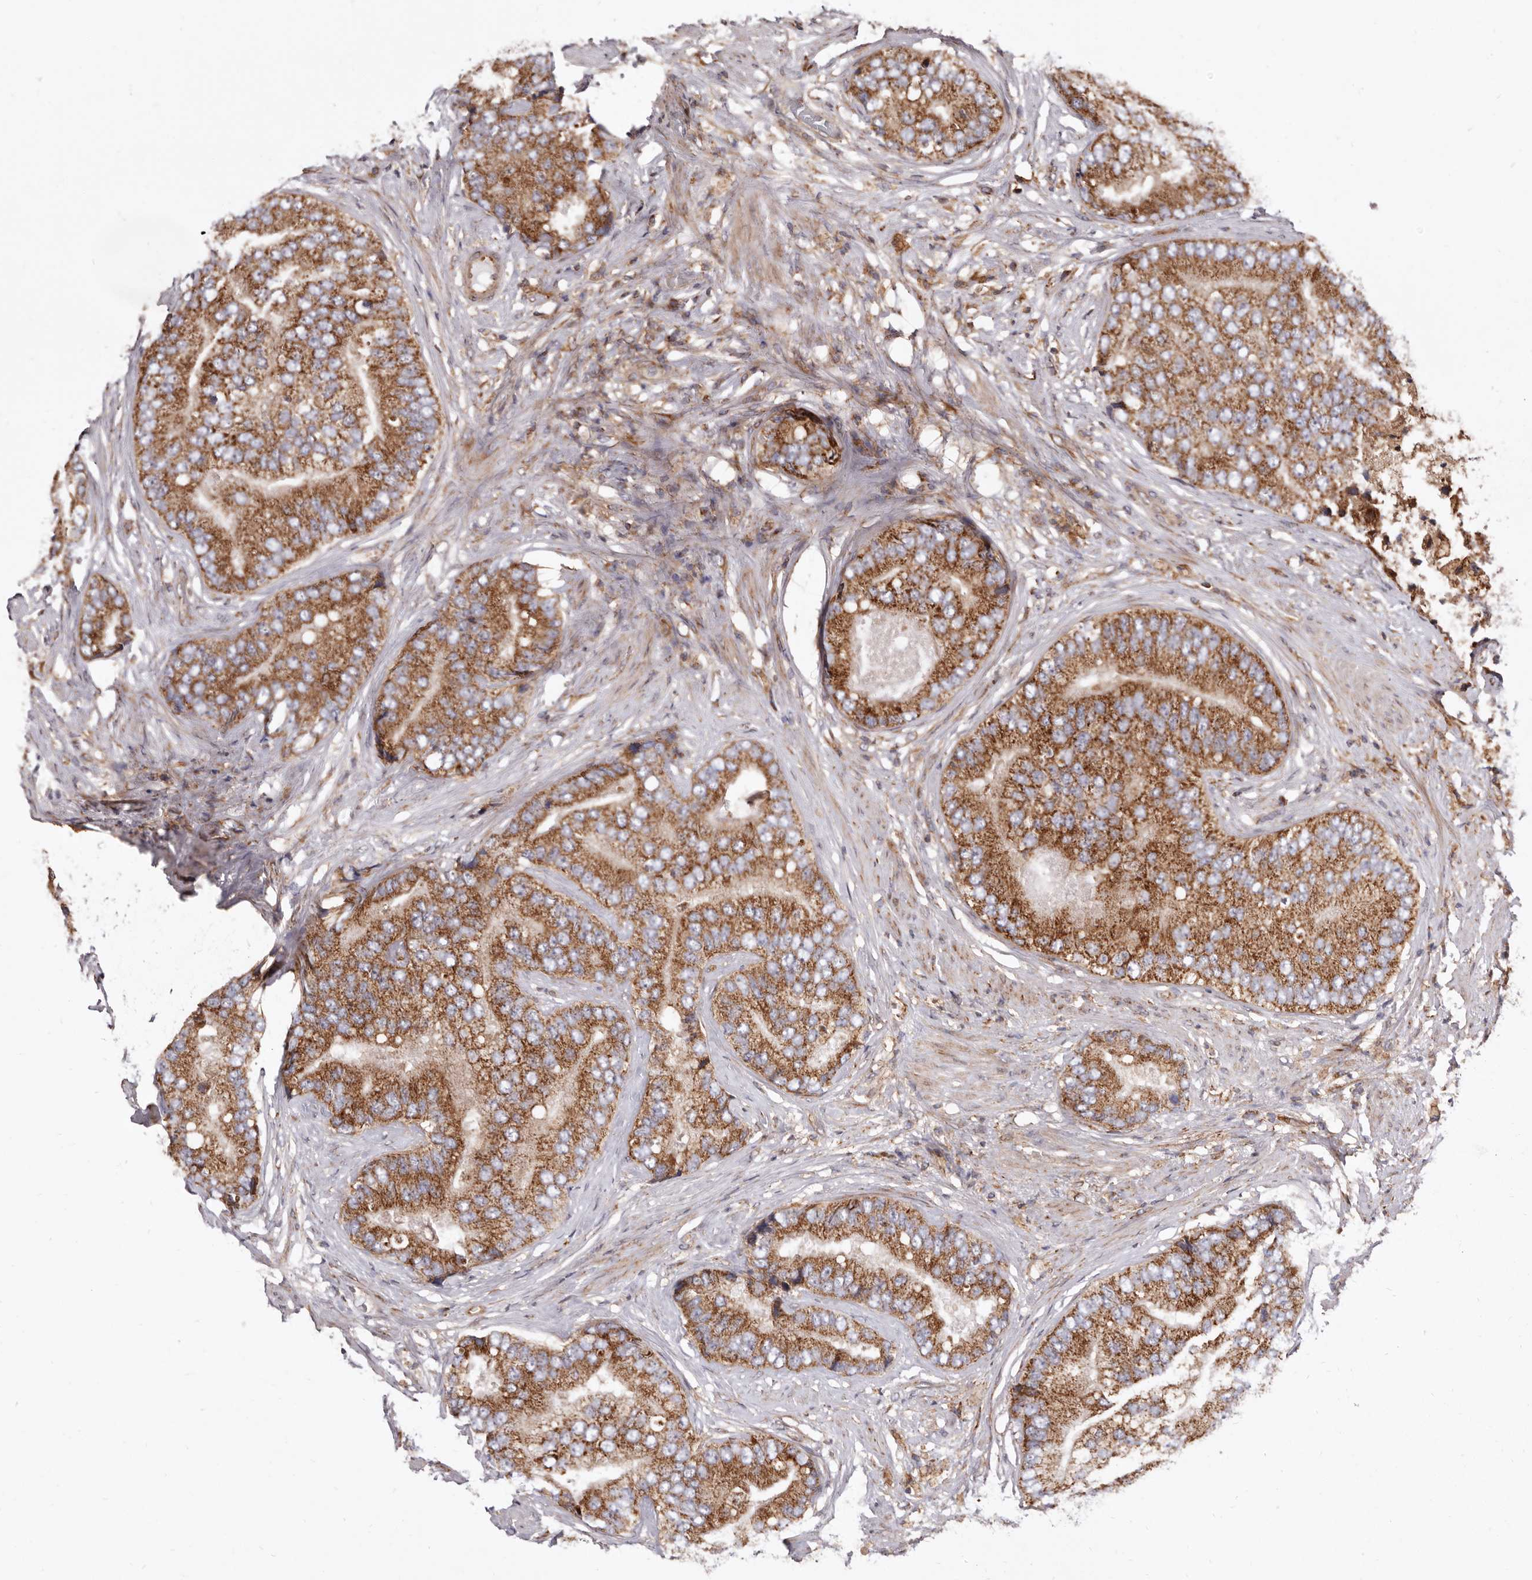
{"staining": {"intensity": "moderate", "quantity": ">75%", "location": "cytoplasmic/membranous"}, "tissue": "prostate cancer", "cell_type": "Tumor cells", "image_type": "cancer", "snomed": [{"axis": "morphology", "description": "Adenocarcinoma, High grade"}, {"axis": "topography", "description": "Prostate"}], "caption": "High-power microscopy captured an immunohistochemistry (IHC) micrograph of prostate high-grade adenocarcinoma, revealing moderate cytoplasmic/membranous expression in about >75% of tumor cells.", "gene": "COQ8B", "patient": {"sex": "male", "age": 70}}